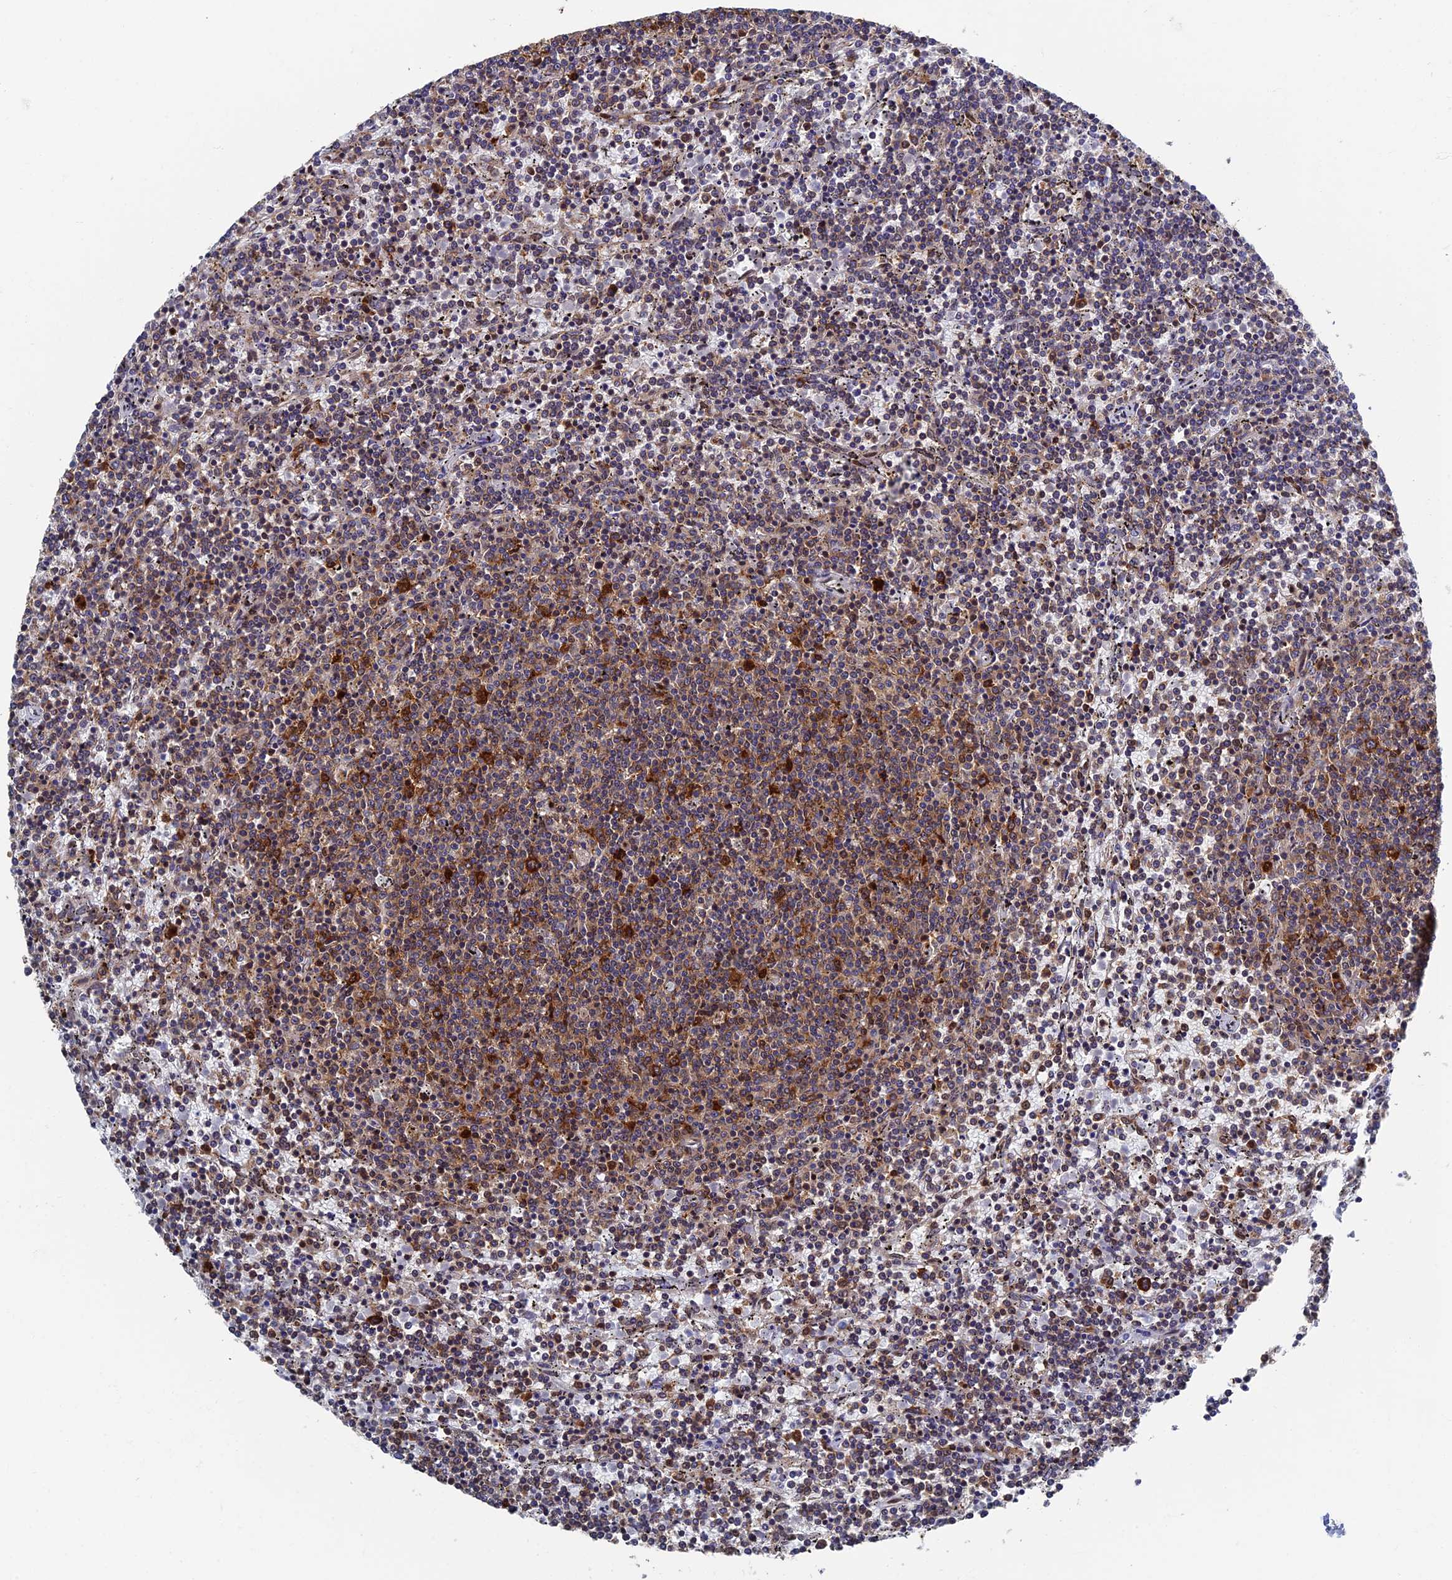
{"staining": {"intensity": "strong", "quantity": "<25%", "location": "cytoplasmic/membranous"}, "tissue": "lymphoma", "cell_type": "Tumor cells", "image_type": "cancer", "snomed": [{"axis": "morphology", "description": "Malignant lymphoma, non-Hodgkin's type, Low grade"}, {"axis": "topography", "description": "Spleen"}], "caption": "Immunohistochemical staining of lymphoma reveals medium levels of strong cytoplasmic/membranous protein positivity in about <25% of tumor cells.", "gene": "YBX1", "patient": {"sex": "female", "age": 50}}